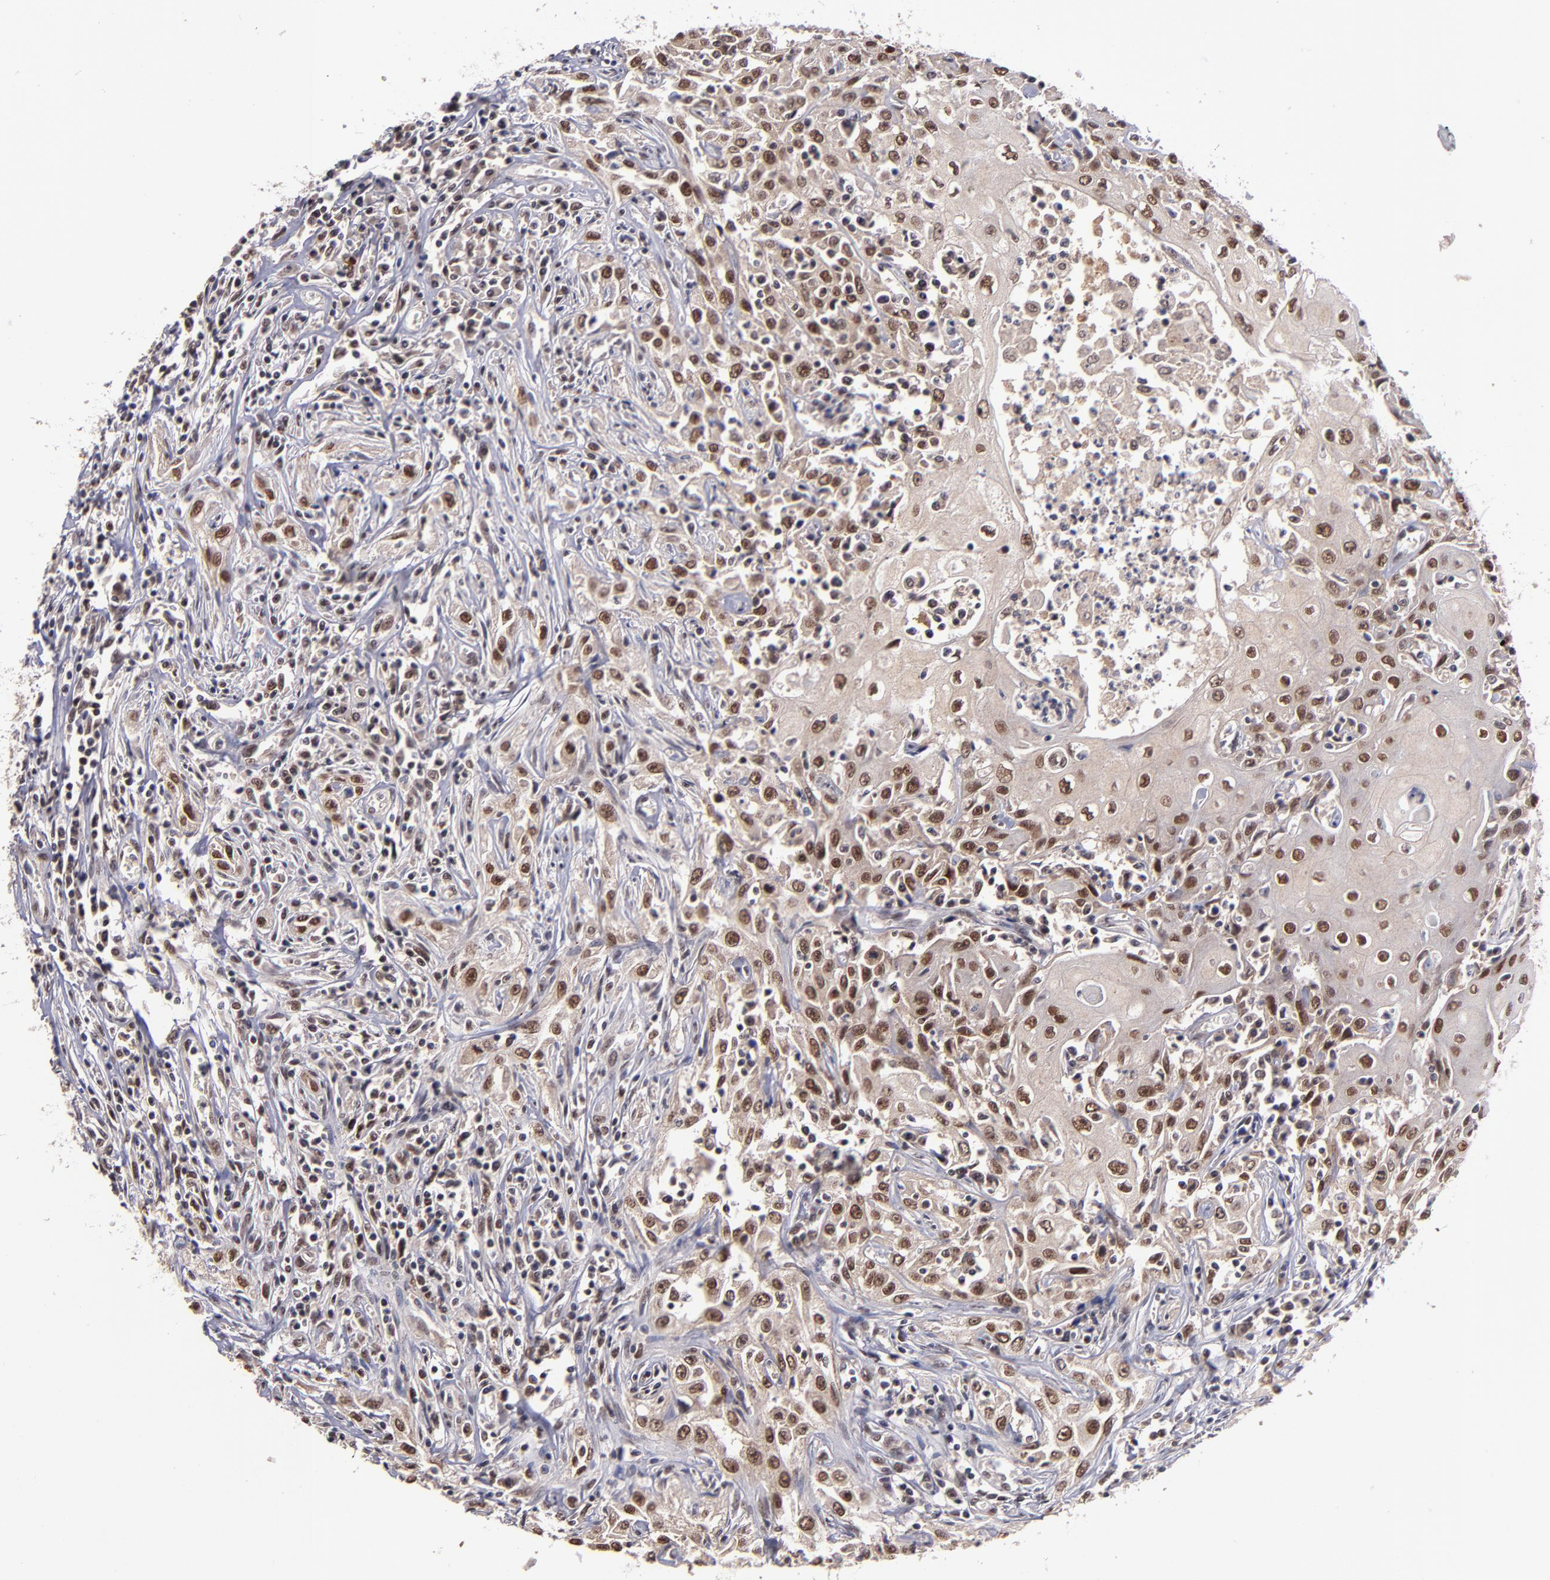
{"staining": {"intensity": "strong", "quantity": ">75%", "location": "nuclear"}, "tissue": "head and neck cancer", "cell_type": "Tumor cells", "image_type": "cancer", "snomed": [{"axis": "morphology", "description": "Squamous cell carcinoma, NOS"}, {"axis": "topography", "description": "Oral tissue"}, {"axis": "topography", "description": "Head-Neck"}], "caption": "Head and neck cancer stained with a protein marker demonstrates strong staining in tumor cells.", "gene": "EP300", "patient": {"sex": "female", "age": 76}}